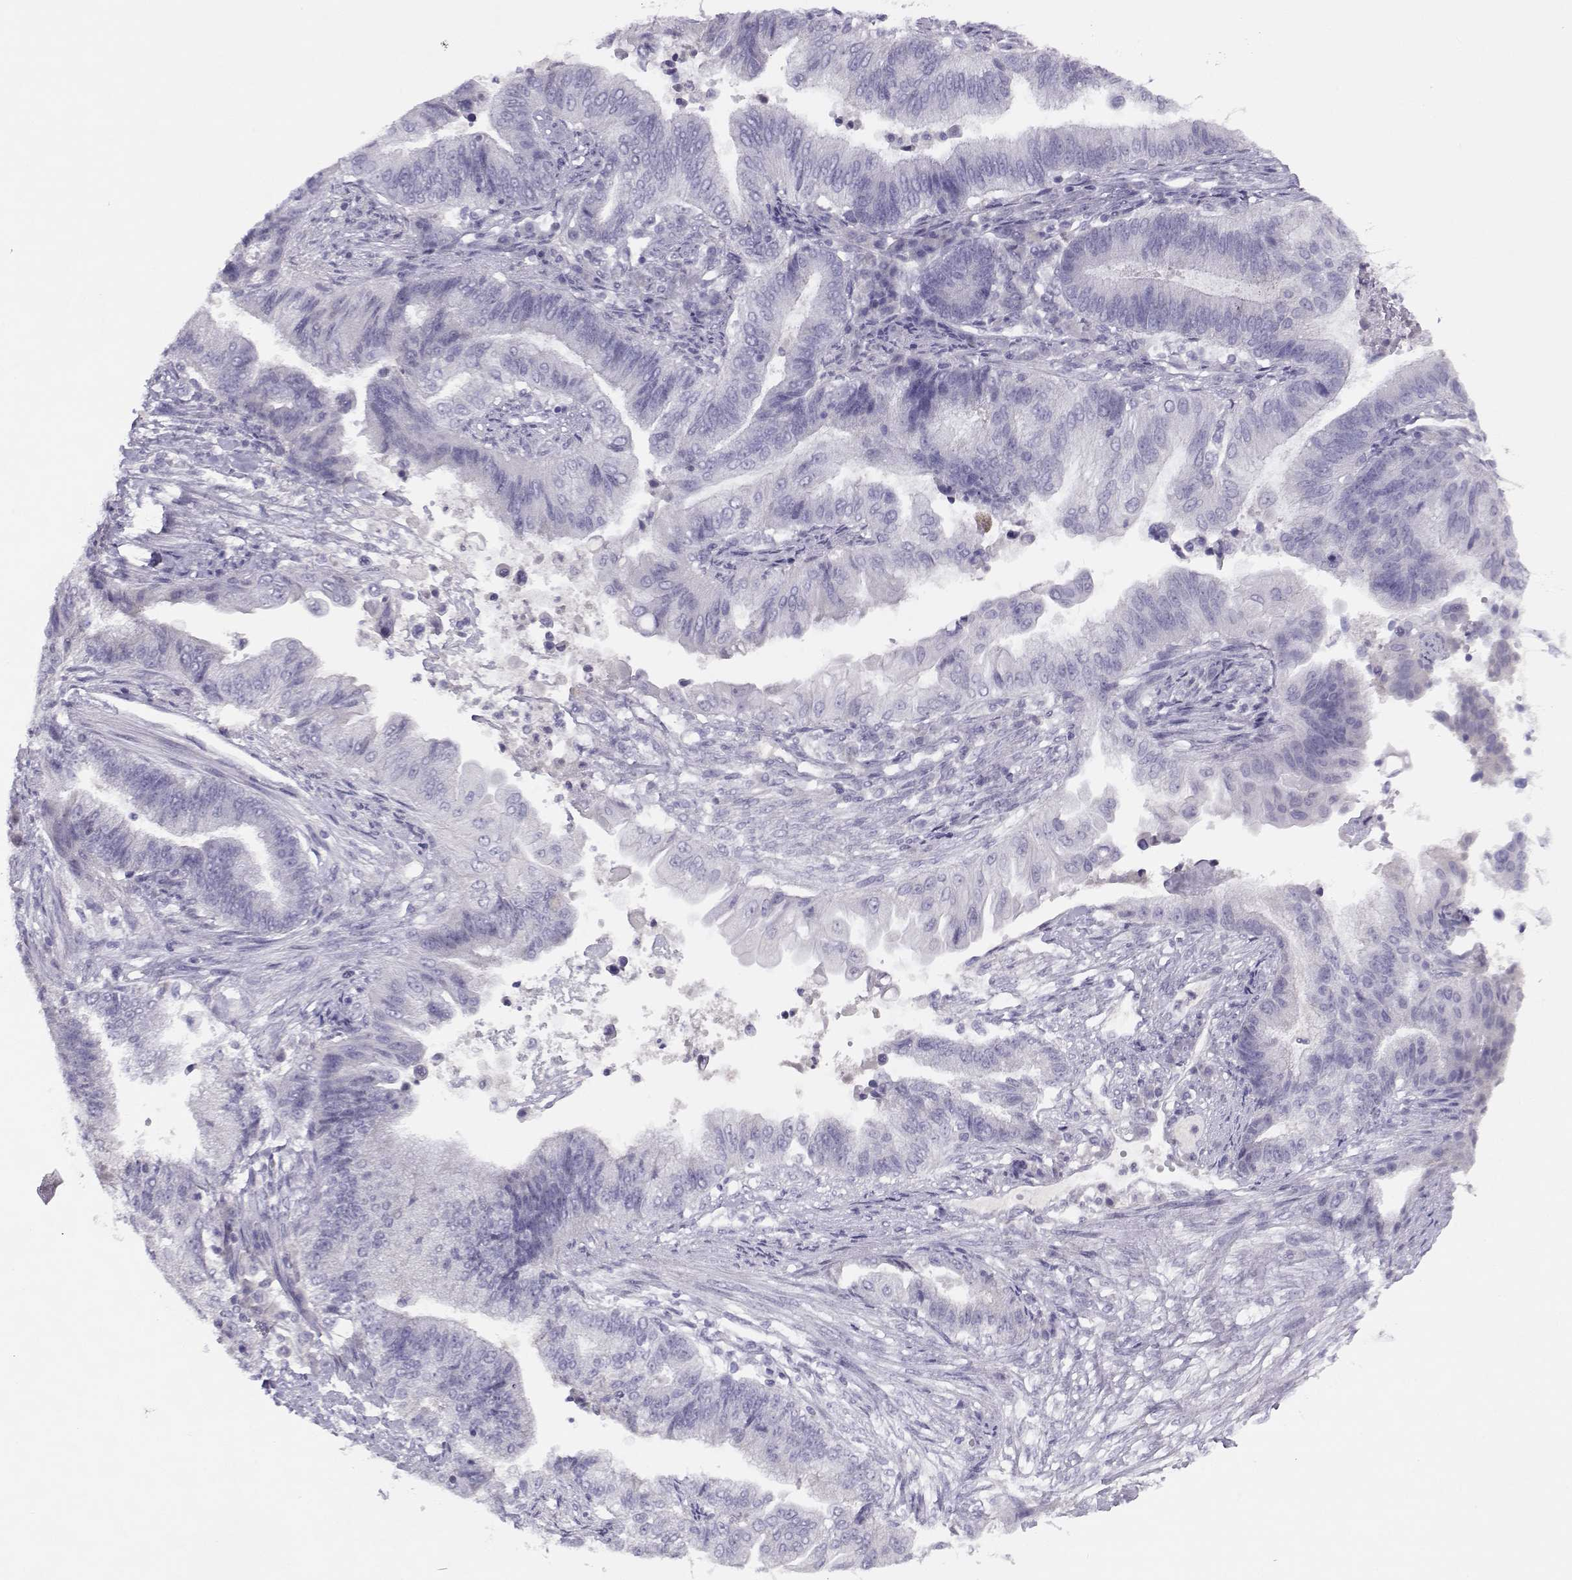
{"staining": {"intensity": "negative", "quantity": "none", "location": "none"}, "tissue": "endometrial cancer", "cell_type": "Tumor cells", "image_type": "cancer", "snomed": [{"axis": "morphology", "description": "Adenocarcinoma, NOS"}, {"axis": "topography", "description": "Uterus"}, {"axis": "topography", "description": "Endometrium"}], "caption": "Immunohistochemistry (IHC) image of neoplastic tissue: endometrial cancer (adenocarcinoma) stained with DAB (3,3'-diaminobenzidine) displays no significant protein expression in tumor cells.", "gene": "CFAP77", "patient": {"sex": "female", "age": 54}}